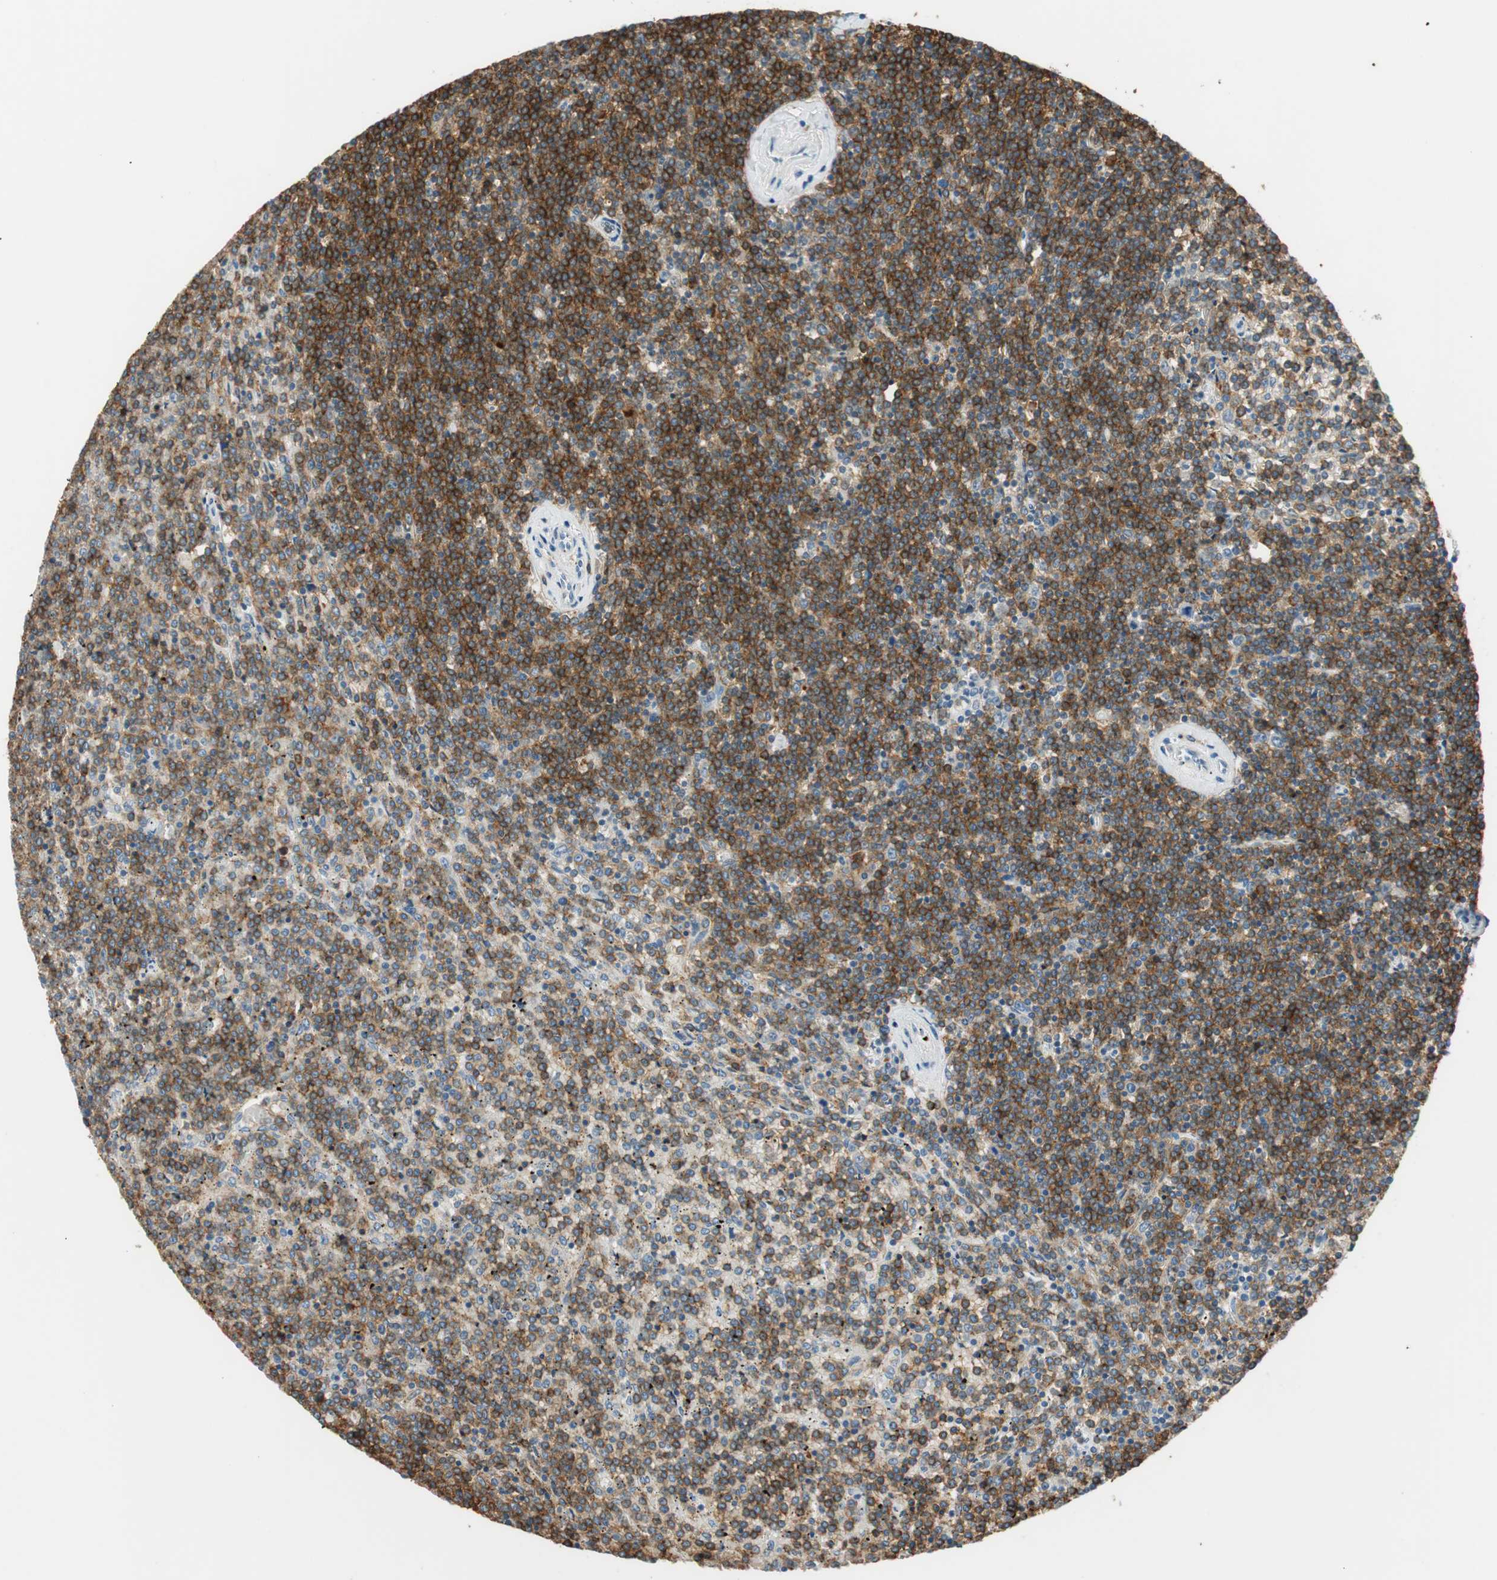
{"staining": {"intensity": "strong", "quantity": ">75%", "location": "cytoplasmic/membranous"}, "tissue": "lymphoma", "cell_type": "Tumor cells", "image_type": "cancer", "snomed": [{"axis": "morphology", "description": "Malignant lymphoma, non-Hodgkin's type, Low grade"}, {"axis": "topography", "description": "Spleen"}], "caption": "Brown immunohistochemical staining in human lymphoma reveals strong cytoplasmic/membranous expression in approximately >75% of tumor cells. The protein is stained brown, and the nuclei are stained in blue (DAB IHC with brightfield microscopy, high magnification).", "gene": "TNFRSF13C", "patient": {"sex": "female", "age": 19}}